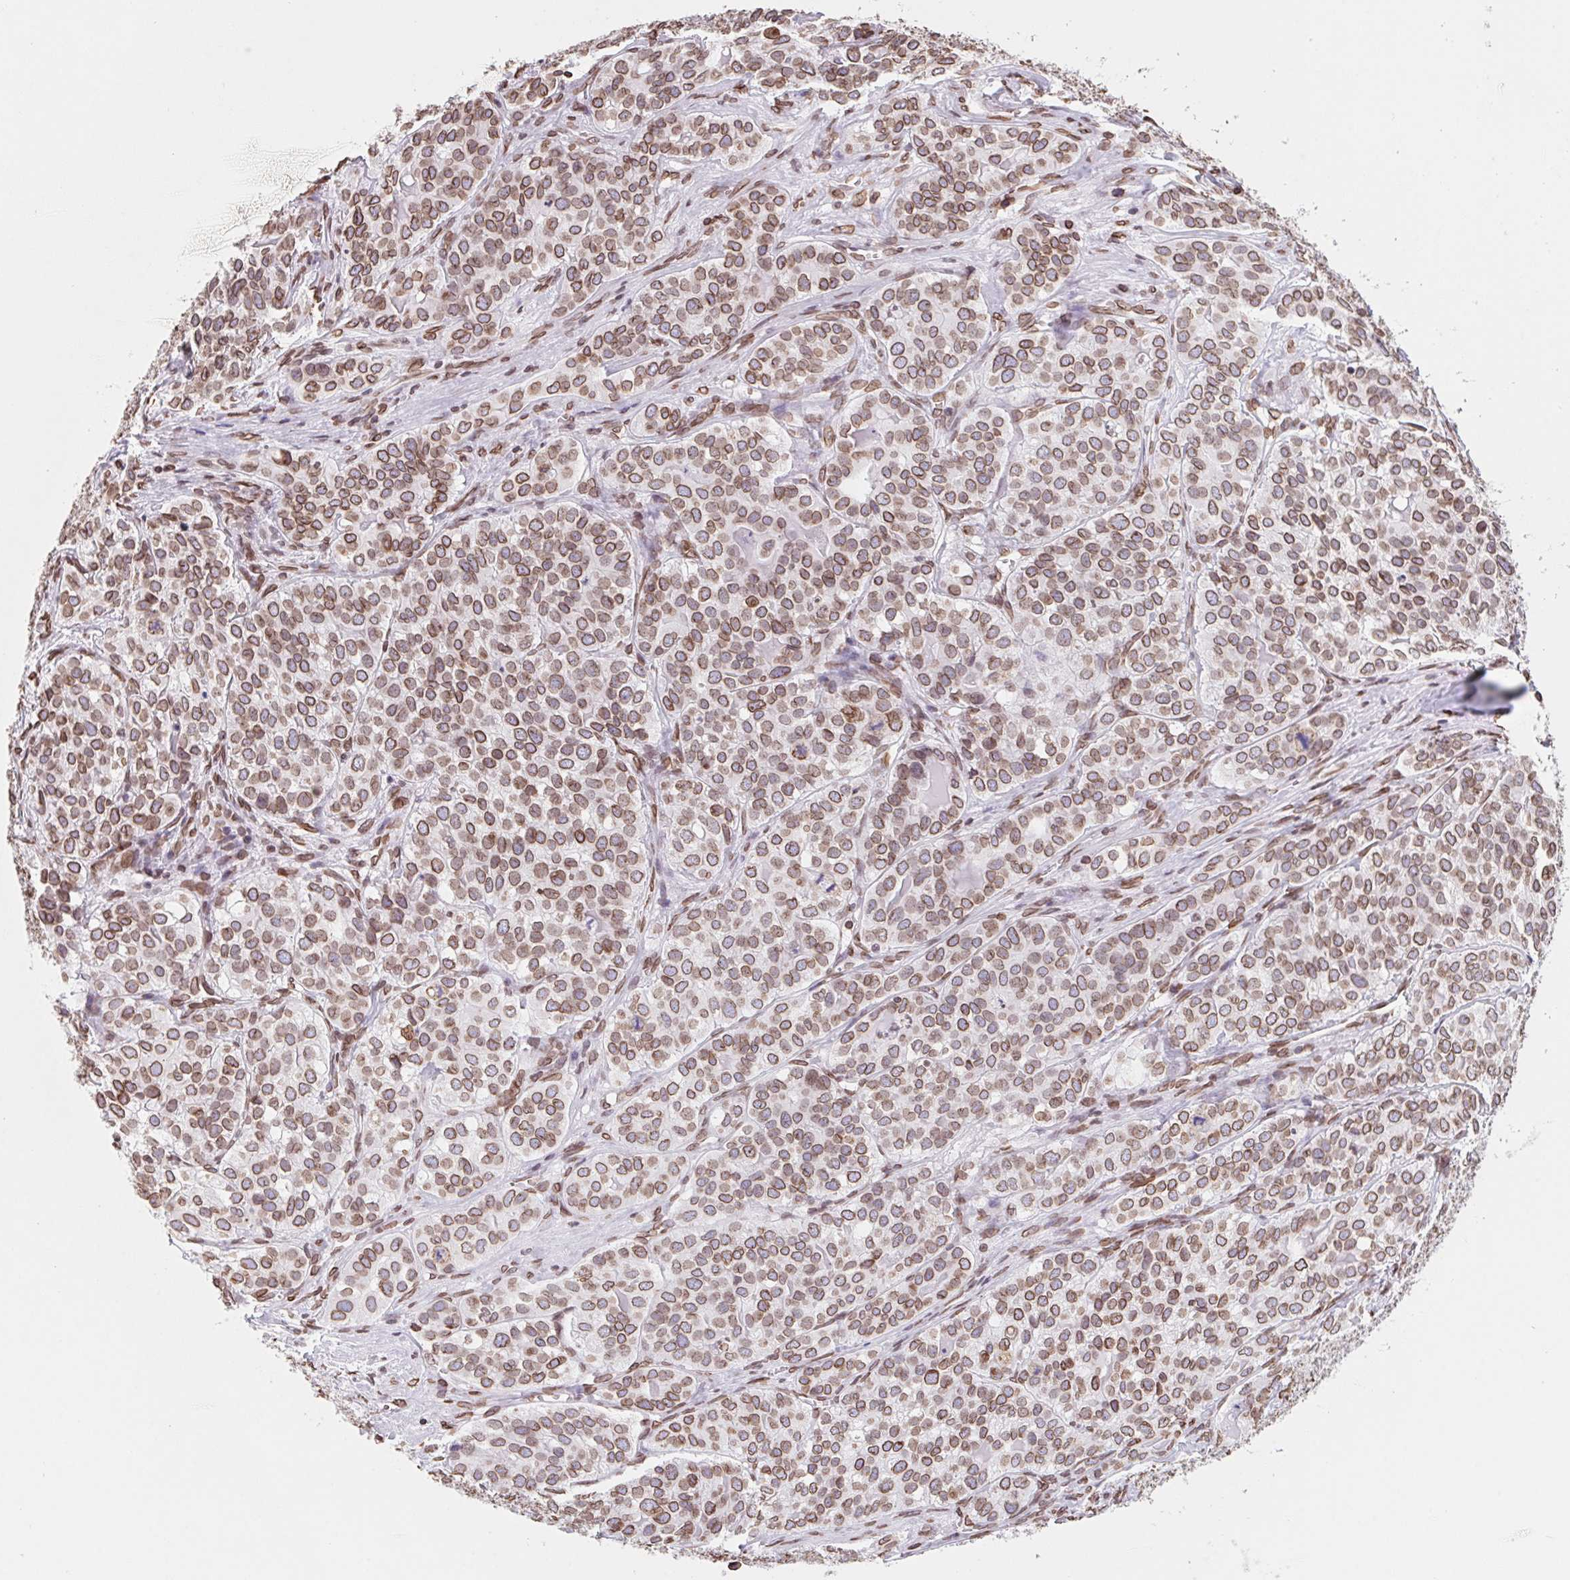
{"staining": {"intensity": "moderate", "quantity": ">75%", "location": "cytoplasmic/membranous,nuclear"}, "tissue": "liver cancer", "cell_type": "Tumor cells", "image_type": "cancer", "snomed": [{"axis": "morphology", "description": "Cholangiocarcinoma"}, {"axis": "topography", "description": "Liver"}], "caption": "Protein analysis of cholangiocarcinoma (liver) tissue demonstrates moderate cytoplasmic/membranous and nuclear expression in about >75% of tumor cells.", "gene": "LMNB2", "patient": {"sex": "male", "age": 56}}